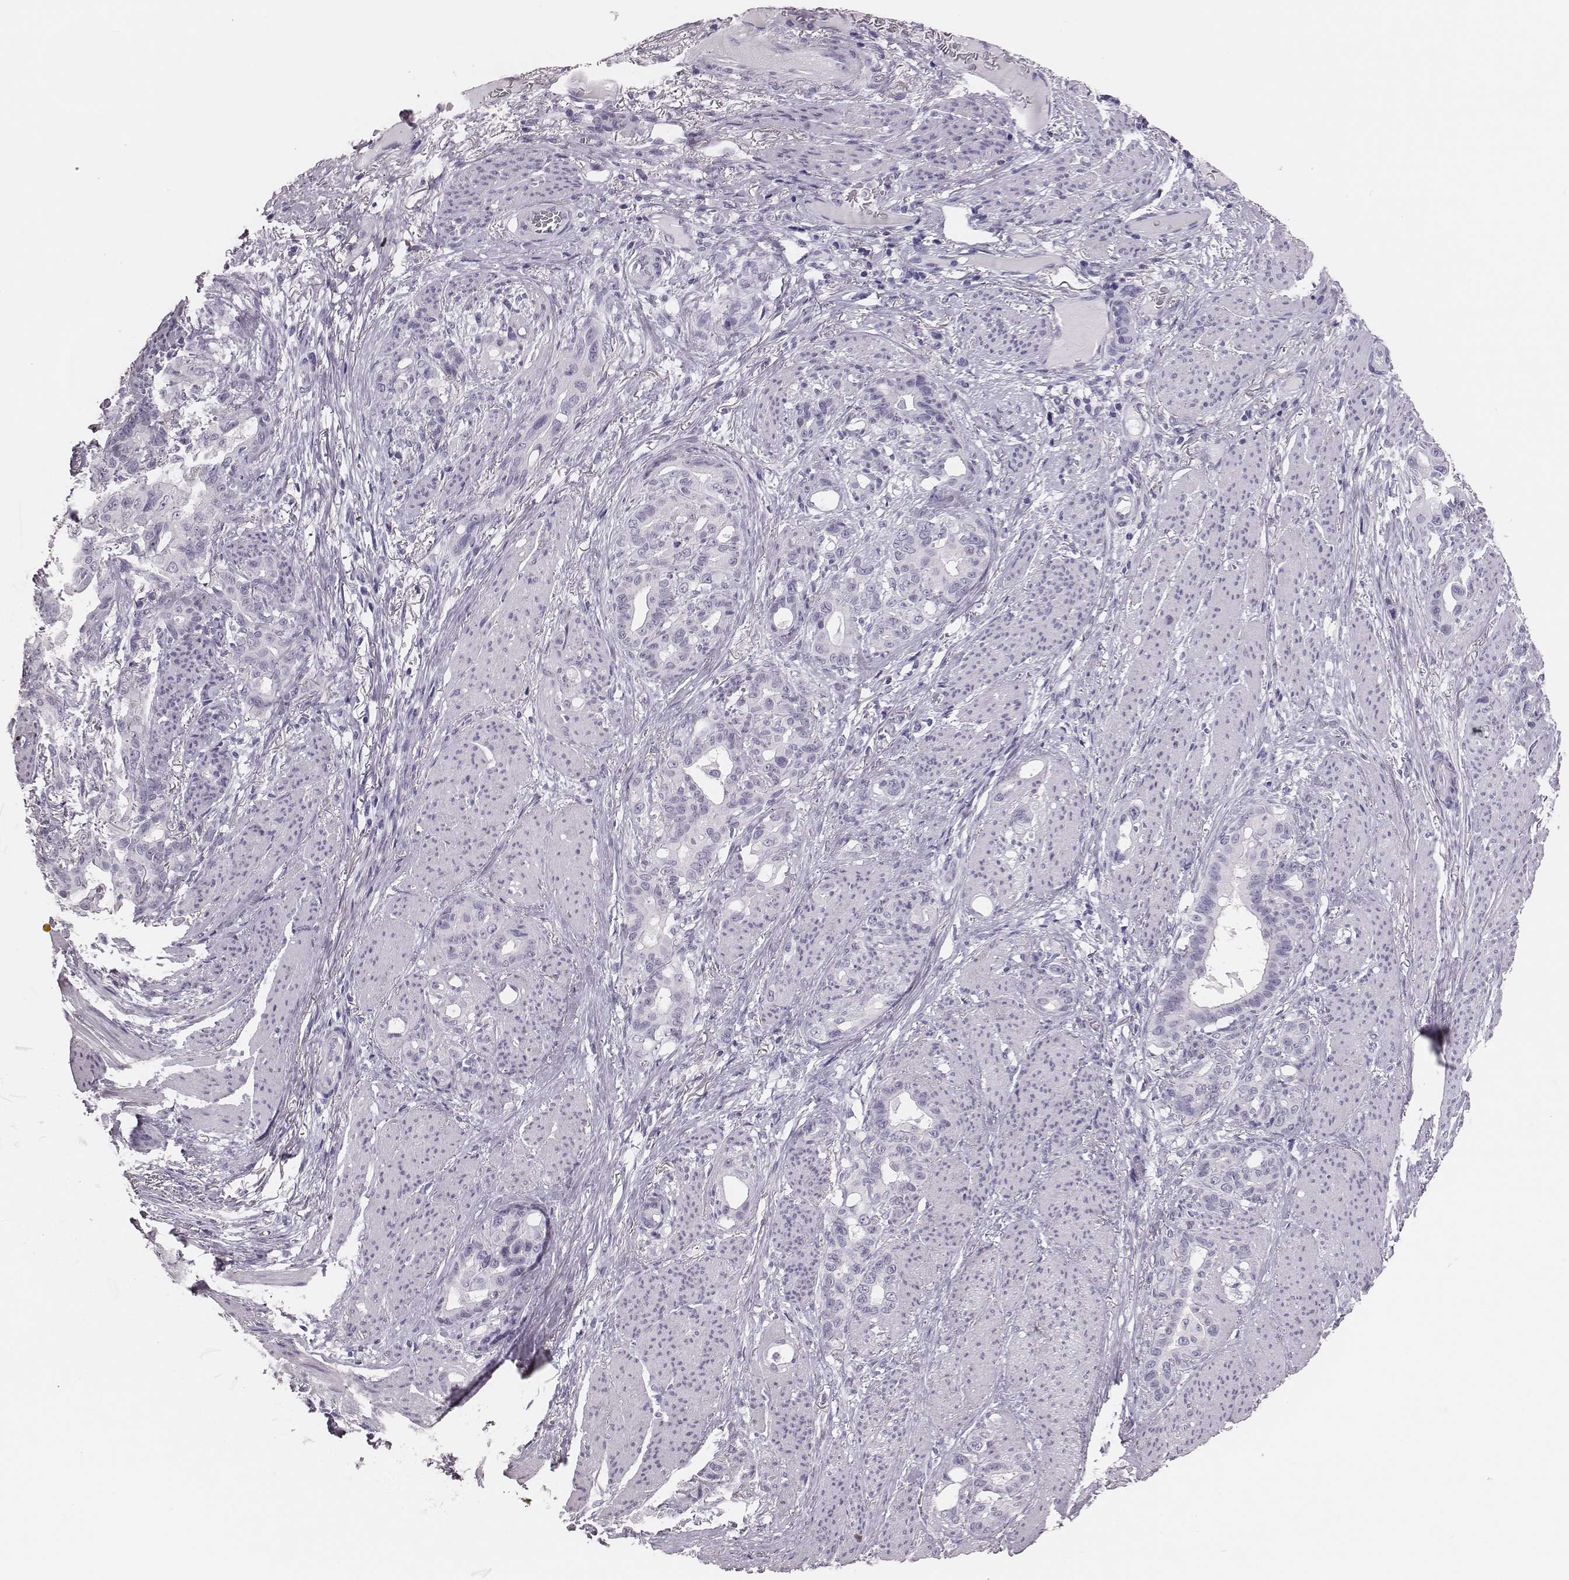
{"staining": {"intensity": "negative", "quantity": "none", "location": "none"}, "tissue": "stomach cancer", "cell_type": "Tumor cells", "image_type": "cancer", "snomed": [{"axis": "morphology", "description": "Normal tissue, NOS"}, {"axis": "morphology", "description": "Adenocarcinoma, NOS"}, {"axis": "topography", "description": "Esophagus"}, {"axis": "topography", "description": "Stomach, upper"}], "caption": "The IHC photomicrograph has no significant staining in tumor cells of stomach cancer (adenocarcinoma) tissue.", "gene": "H1-6", "patient": {"sex": "male", "age": 62}}